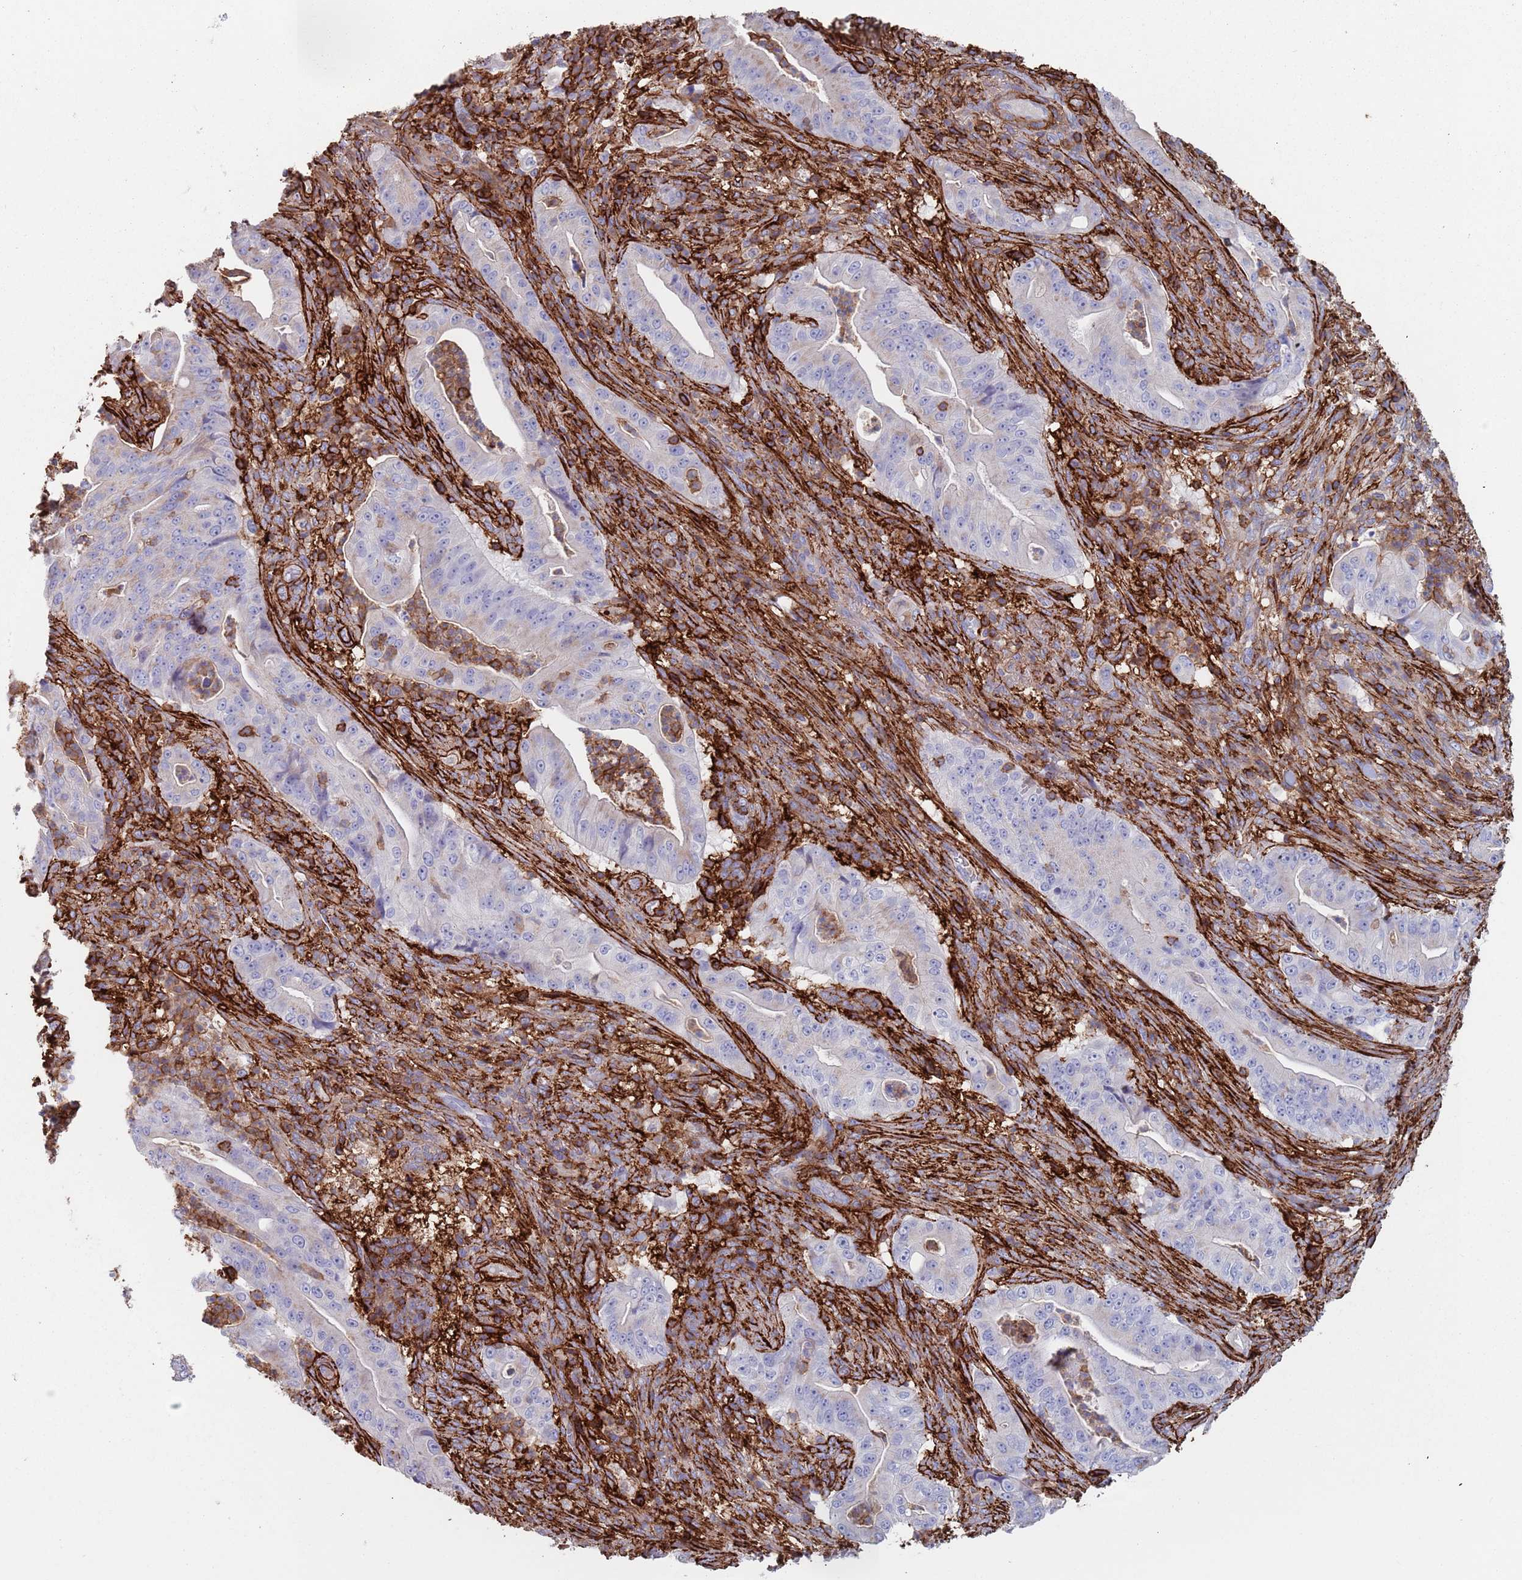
{"staining": {"intensity": "negative", "quantity": "none", "location": "none"}, "tissue": "pancreatic cancer", "cell_type": "Tumor cells", "image_type": "cancer", "snomed": [{"axis": "morphology", "description": "Adenocarcinoma, NOS"}, {"axis": "topography", "description": "Pancreas"}], "caption": "A histopathology image of human pancreatic cancer (adenocarcinoma) is negative for staining in tumor cells.", "gene": "RNF144A", "patient": {"sex": "male", "age": 71}}